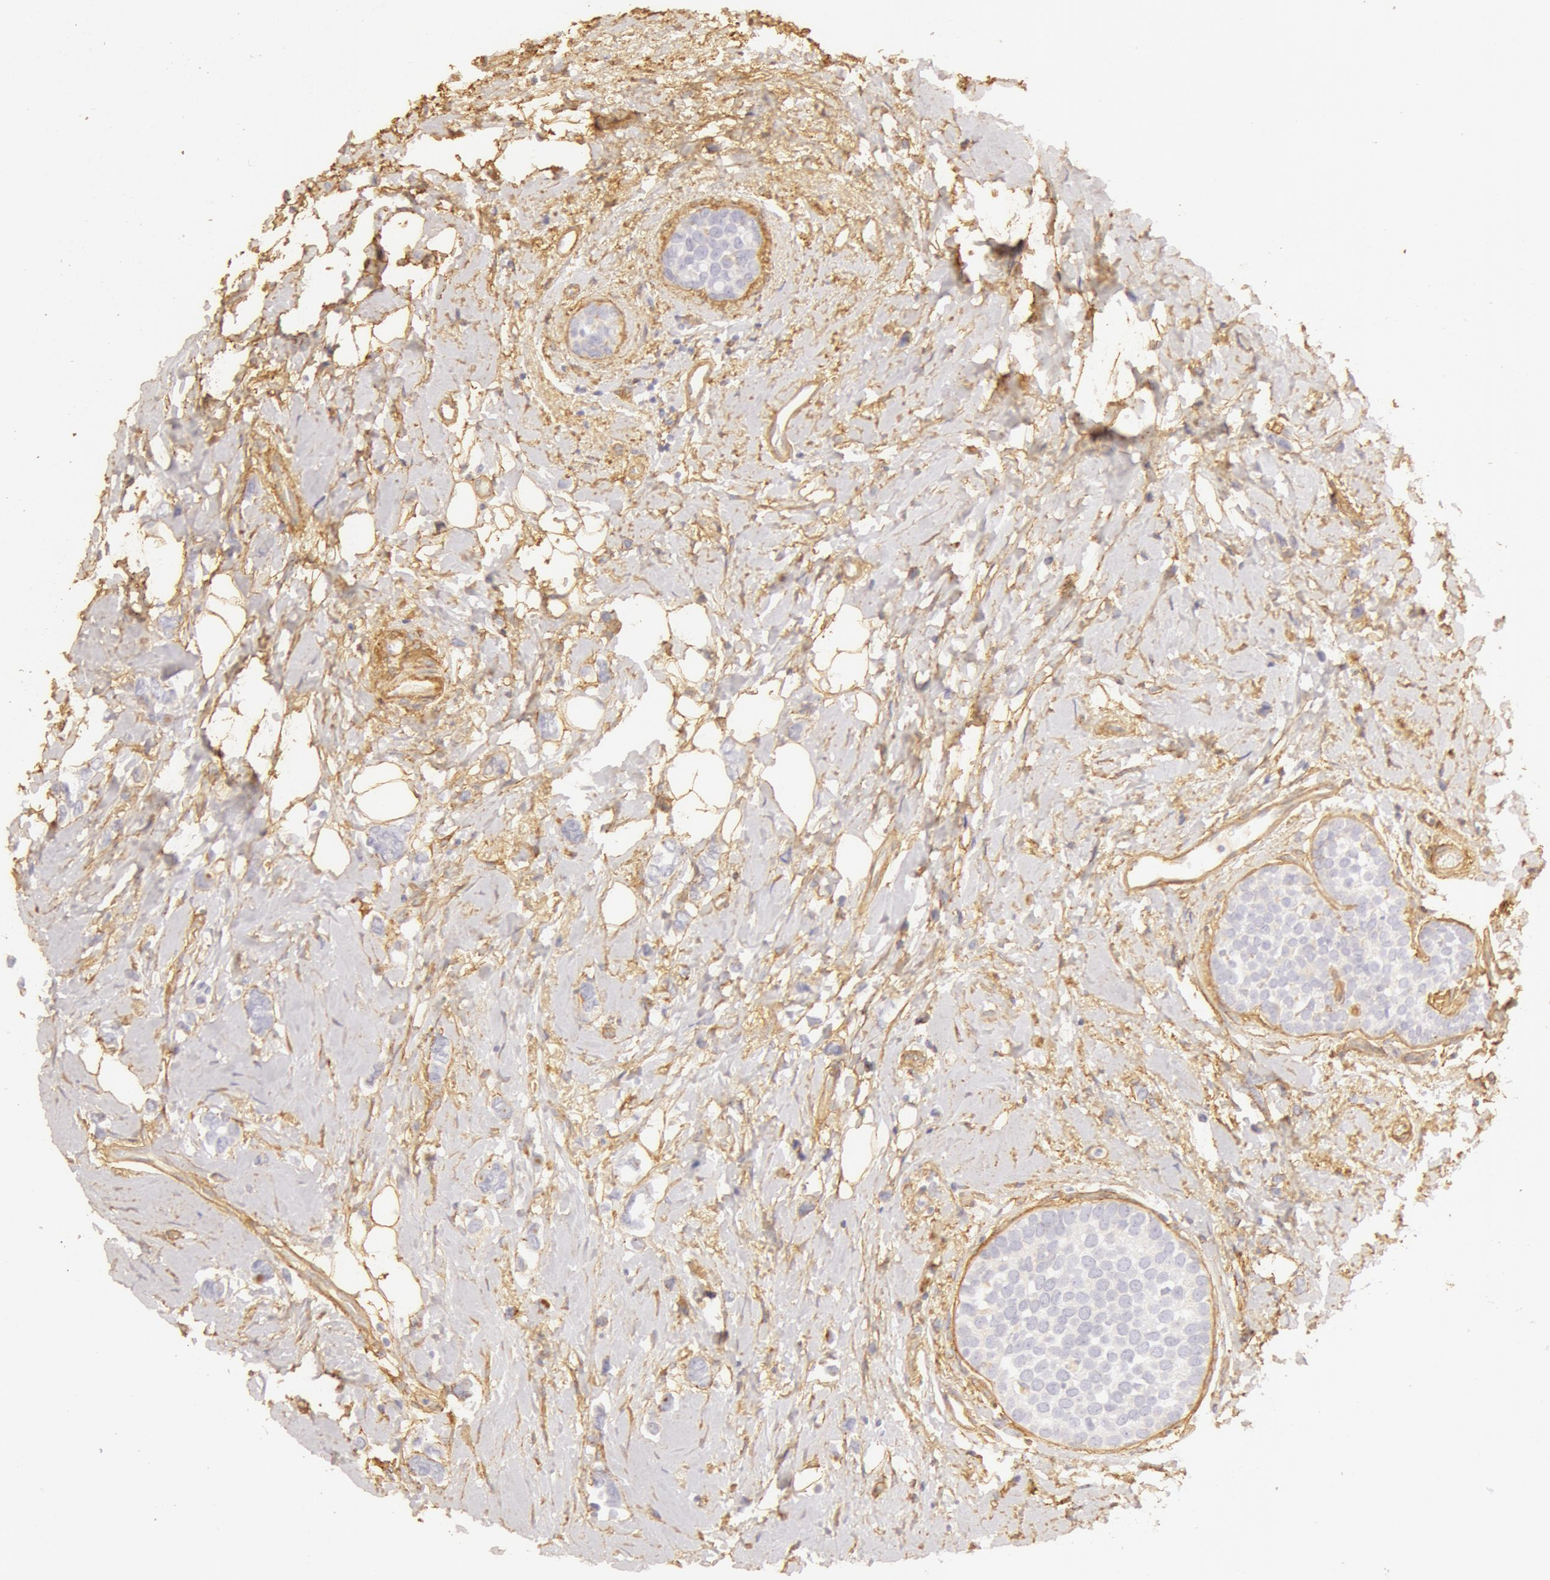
{"staining": {"intensity": "negative", "quantity": "none", "location": "none"}, "tissue": "breast cancer", "cell_type": "Tumor cells", "image_type": "cancer", "snomed": [{"axis": "morphology", "description": "Duct carcinoma"}, {"axis": "topography", "description": "Breast"}], "caption": "This histopathology image is of breast invasive ductal carcinoma stained with immunohistochemistry (IHC) to label a protein in brown with the nuclei are counter-stained blue. There is no expression in tumor cells.", "gene": "COL4A1", "patient": {"sex": "female", "age": 72}}